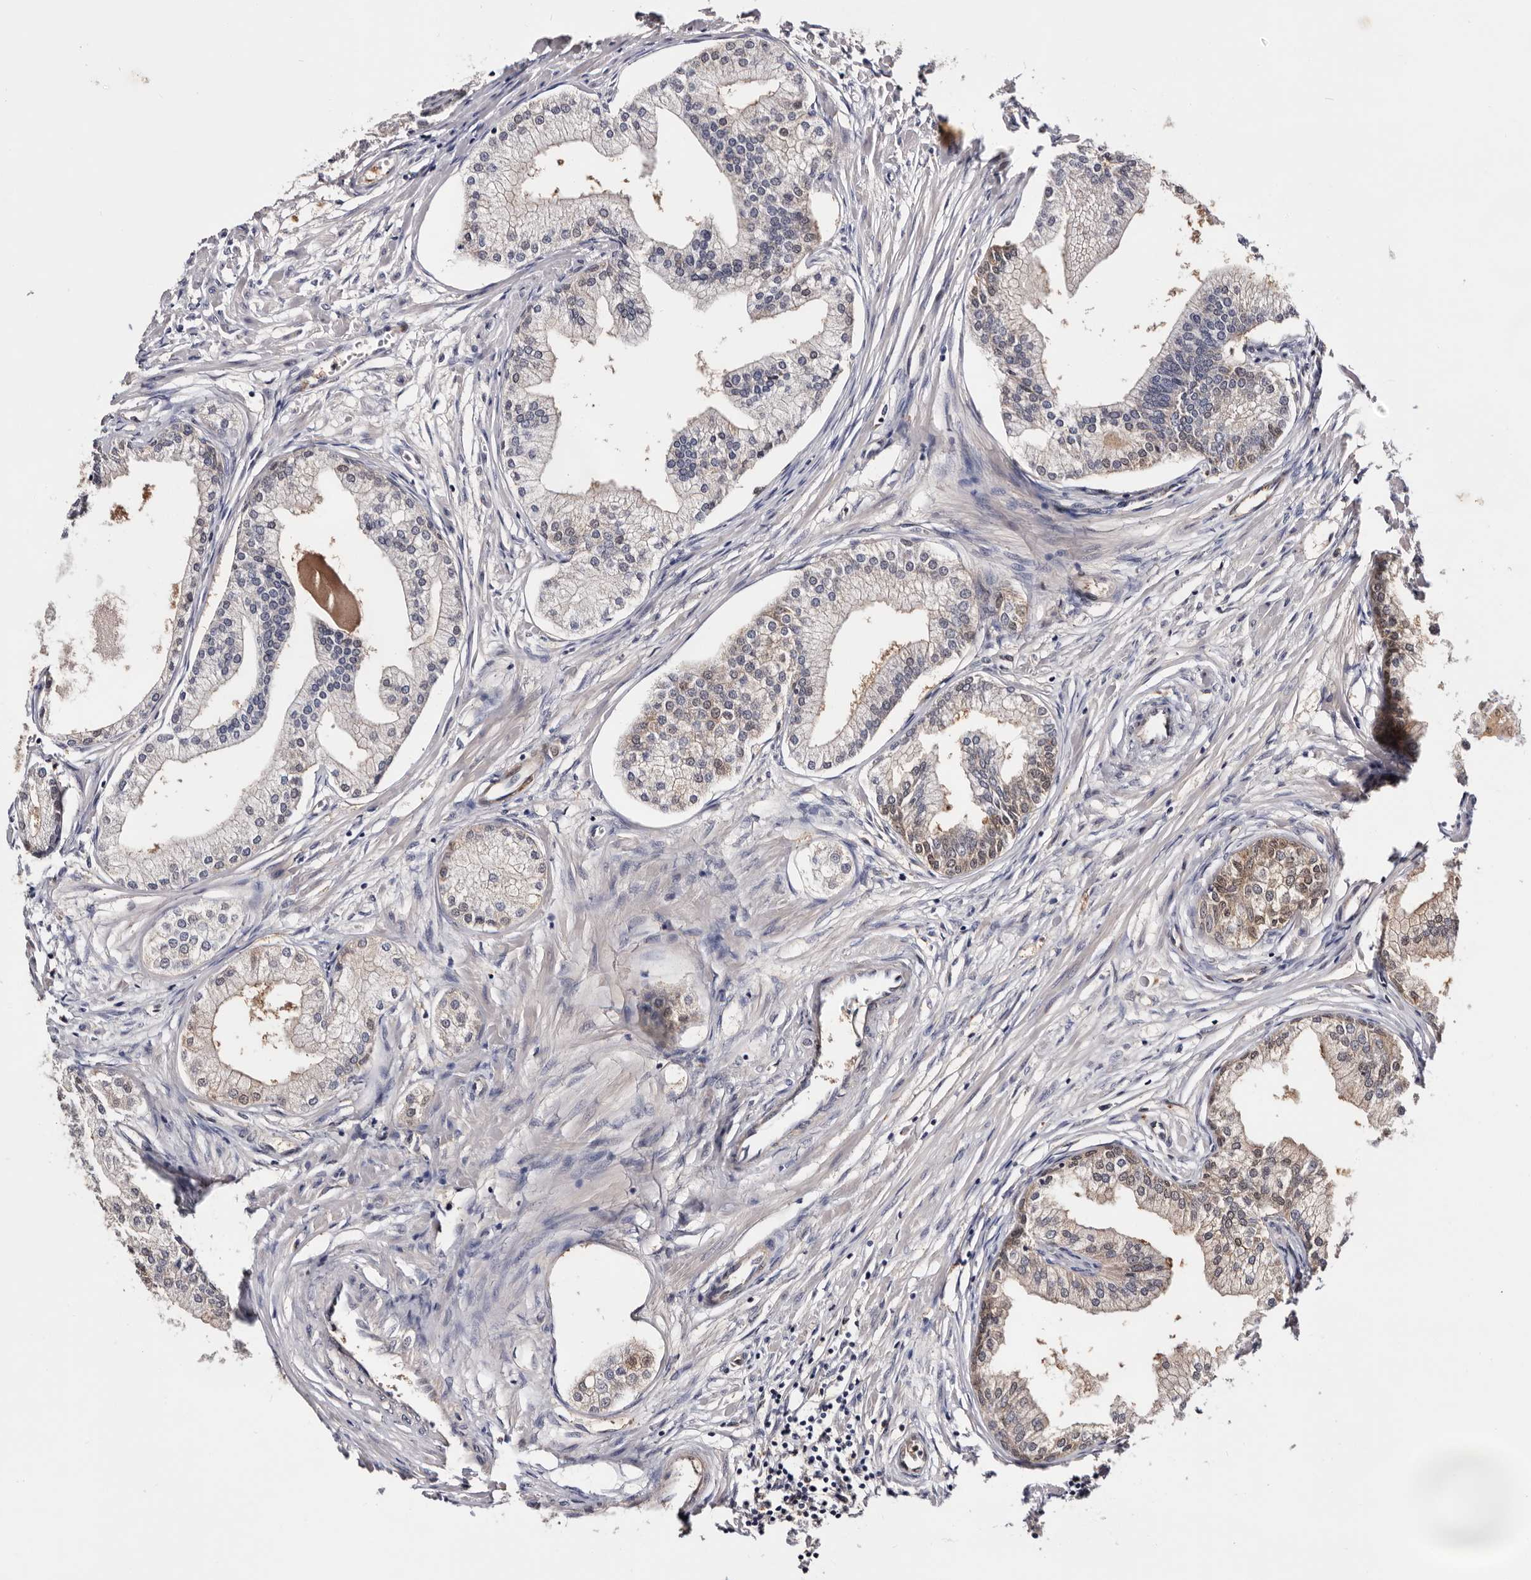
{"staining": {"intensity": "moderate", "quantity": "25%-75%", "location": "cytoplasmic/membranous,nuclear"}, "tissue": "prostate", "cell_type": "Glandular cells", "image_type": "normal", "snomed": [{"axis": "morphology", "description": "Normal tissue, NOS"}, {"axis": "morphology", "description": "Urothelial carcinoma, Low grade"}, {"axis": "topography", "description": "Urinary bladder"}, {"axis": "topography", "description": "Prostate"}], "caption": "Human prostate stained for a protein (brown) reveals moderate cytoplasmic/membranous,nuclear positive positivity in approximately 25%-75% of glandular cells.", "gene": "TP53I3", "patient": {"sex": "male", "age": 60}}